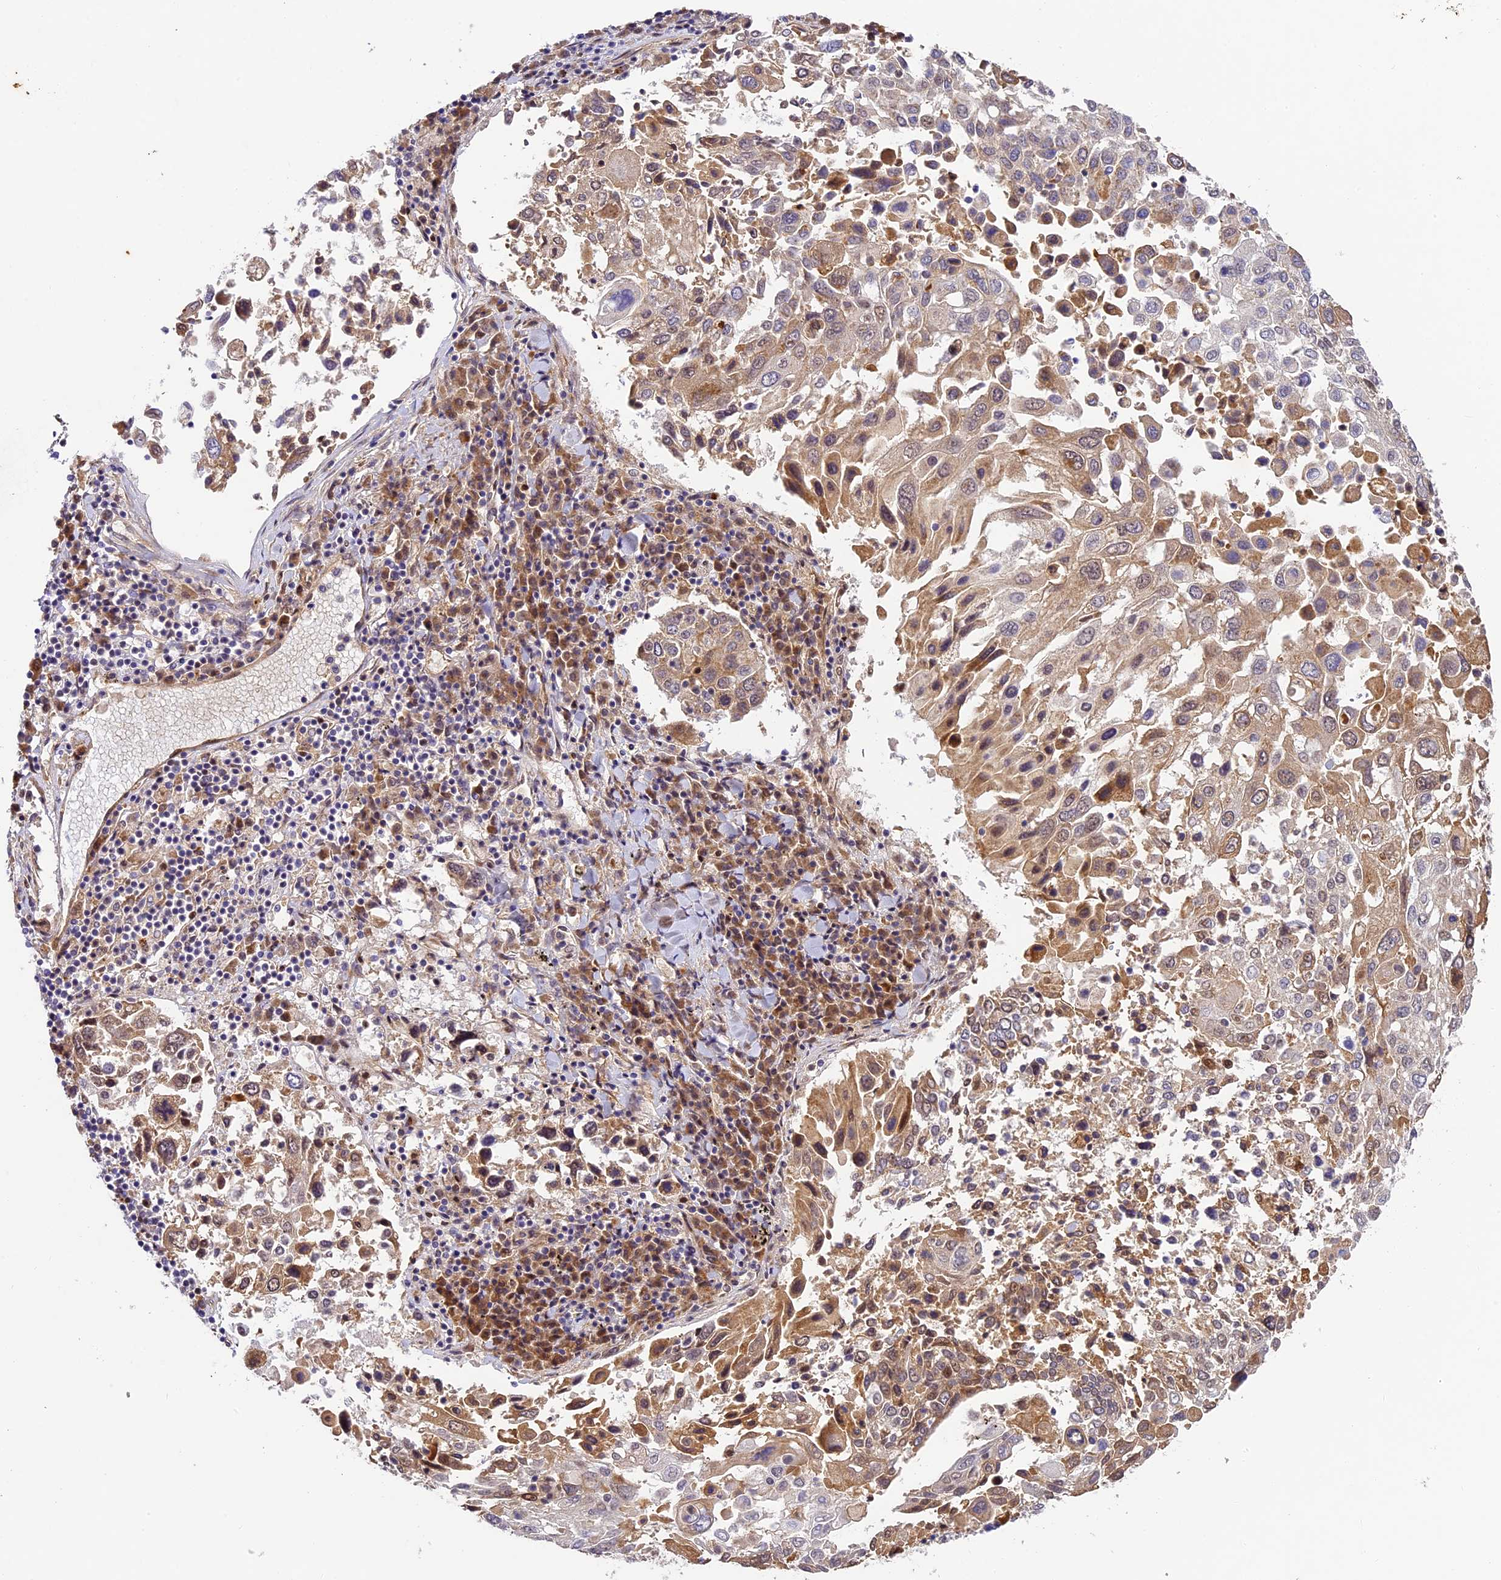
{"staining": {"intensity": "moderate", "quantity": "25%-75%", "location": "cytoplasmic/membranous,nuclear"}, "tissue": "lung cancer", "cell_type": "Tumor cells", "image_type": "cancer", "snomed": [{"axis": "morphology", "description": "Squamous cell carcinoma, NOS"}, {"axis": "topography", "description": "Lung"}], "caption": "IHC image of neoplastic tissue: lung cancer (squamous cell carcinoma) stained using immunohistochemistry reveals medium levels of moderate protein expression localized specifically in the cytoplasmic/membranous and nuclear of tumor cells, appearing as a cytoplasmic/membranous and nuclear brown color.", "gene": "NEK8", "patient": {"sex": "male", "age": 65}}